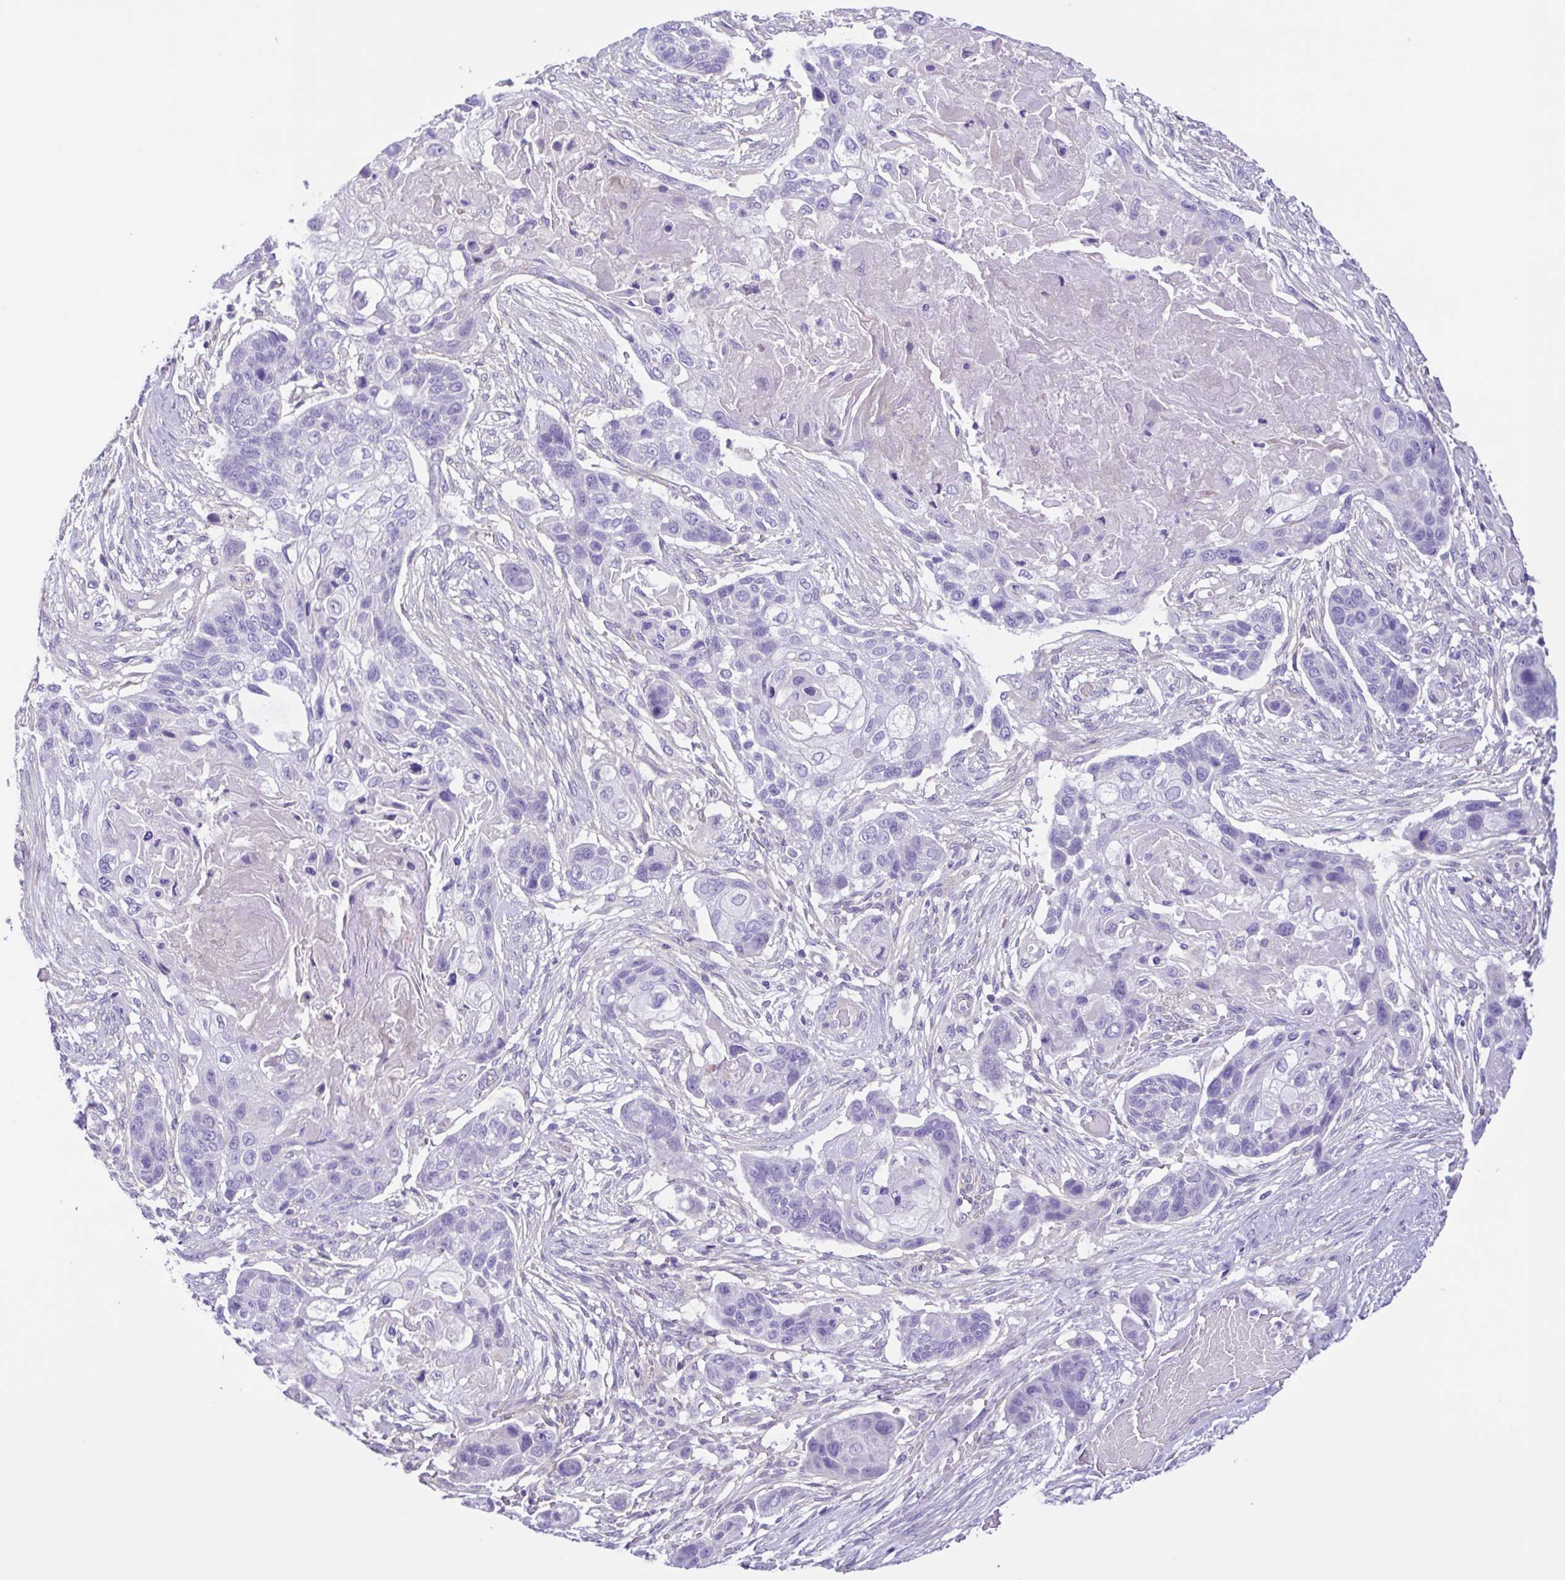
{"staining": {"intensity": "negative", "quantity": "none", "location": "none"}, "tissue": "lung cancer", "cell_type": "Tumor cells", "image_type": "cancer", "snomed": [{"axis": "morphology", "description": "Squamous cell carcinoma, NOS"}, {"axis": "topography", "description": "Lung"}], "caption": "A photomicrograph of human lung cancer is negative for staining in tumor cells.", "gene": "ISM2", "patient": {"sex": "male", "age": 69}}